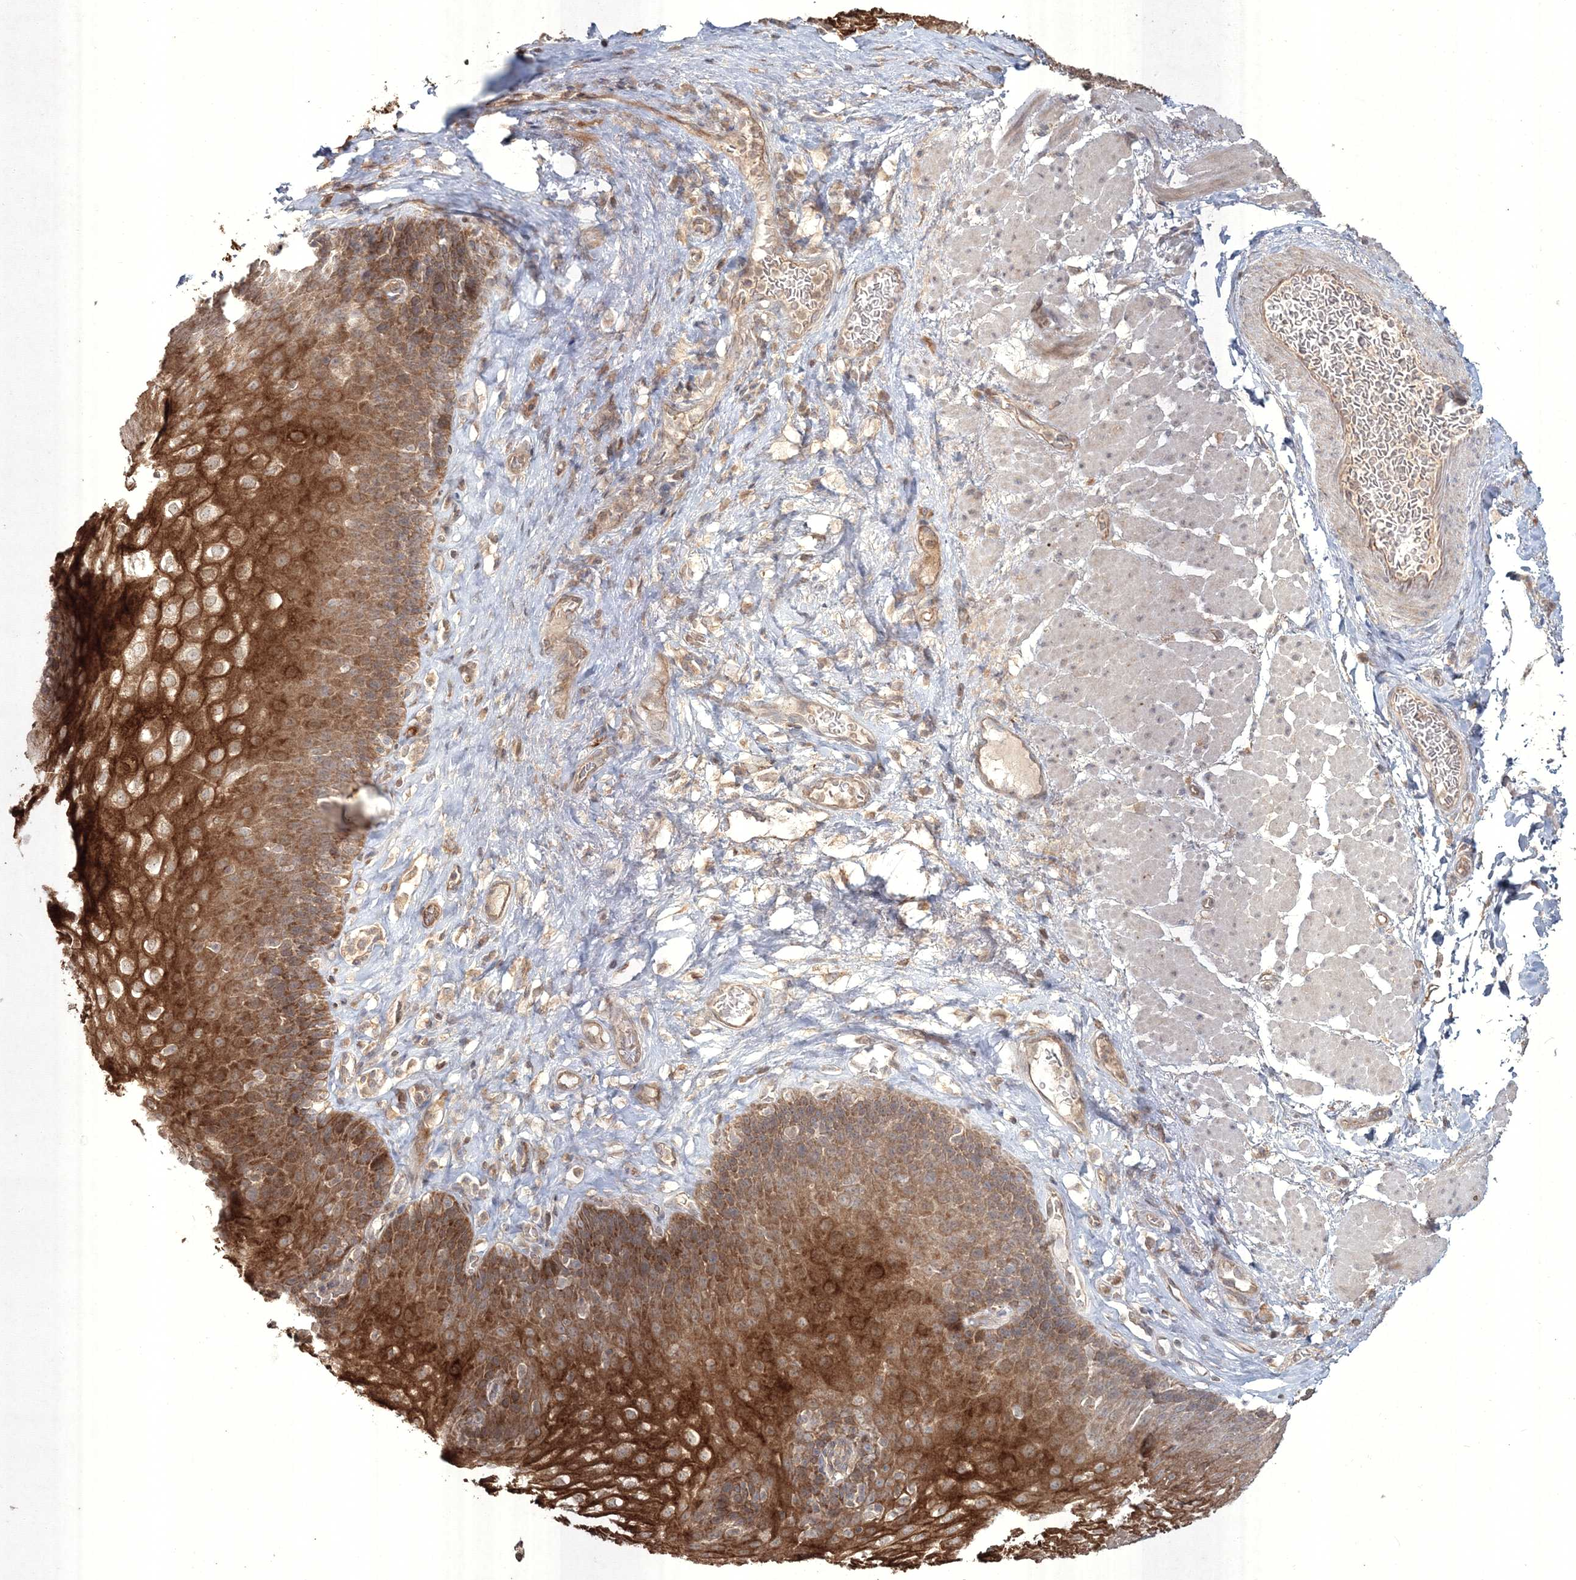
{"staining": {"intensity": "strong", "quantity": "25%-75%", "location": "cytoplasmic/membranous"}, "tissue": "esophagus", "cell_type": "Squamous epithelial cells", "image_type": "normal", "snomed": [{"axis": "morphology", "description": "Normal tissue, NOS"}, {"axis": "topography", "description": "Esophagus"}], "caption": "This image demonstrates immunohistochemistry staining of benign esophagus, with high strong cytoplasmic/membranous expression in approximately 25%-75% of squamous epithelial cells.", "gene": "SPRY1", "patient": {"sex": "female", "age": 66}}